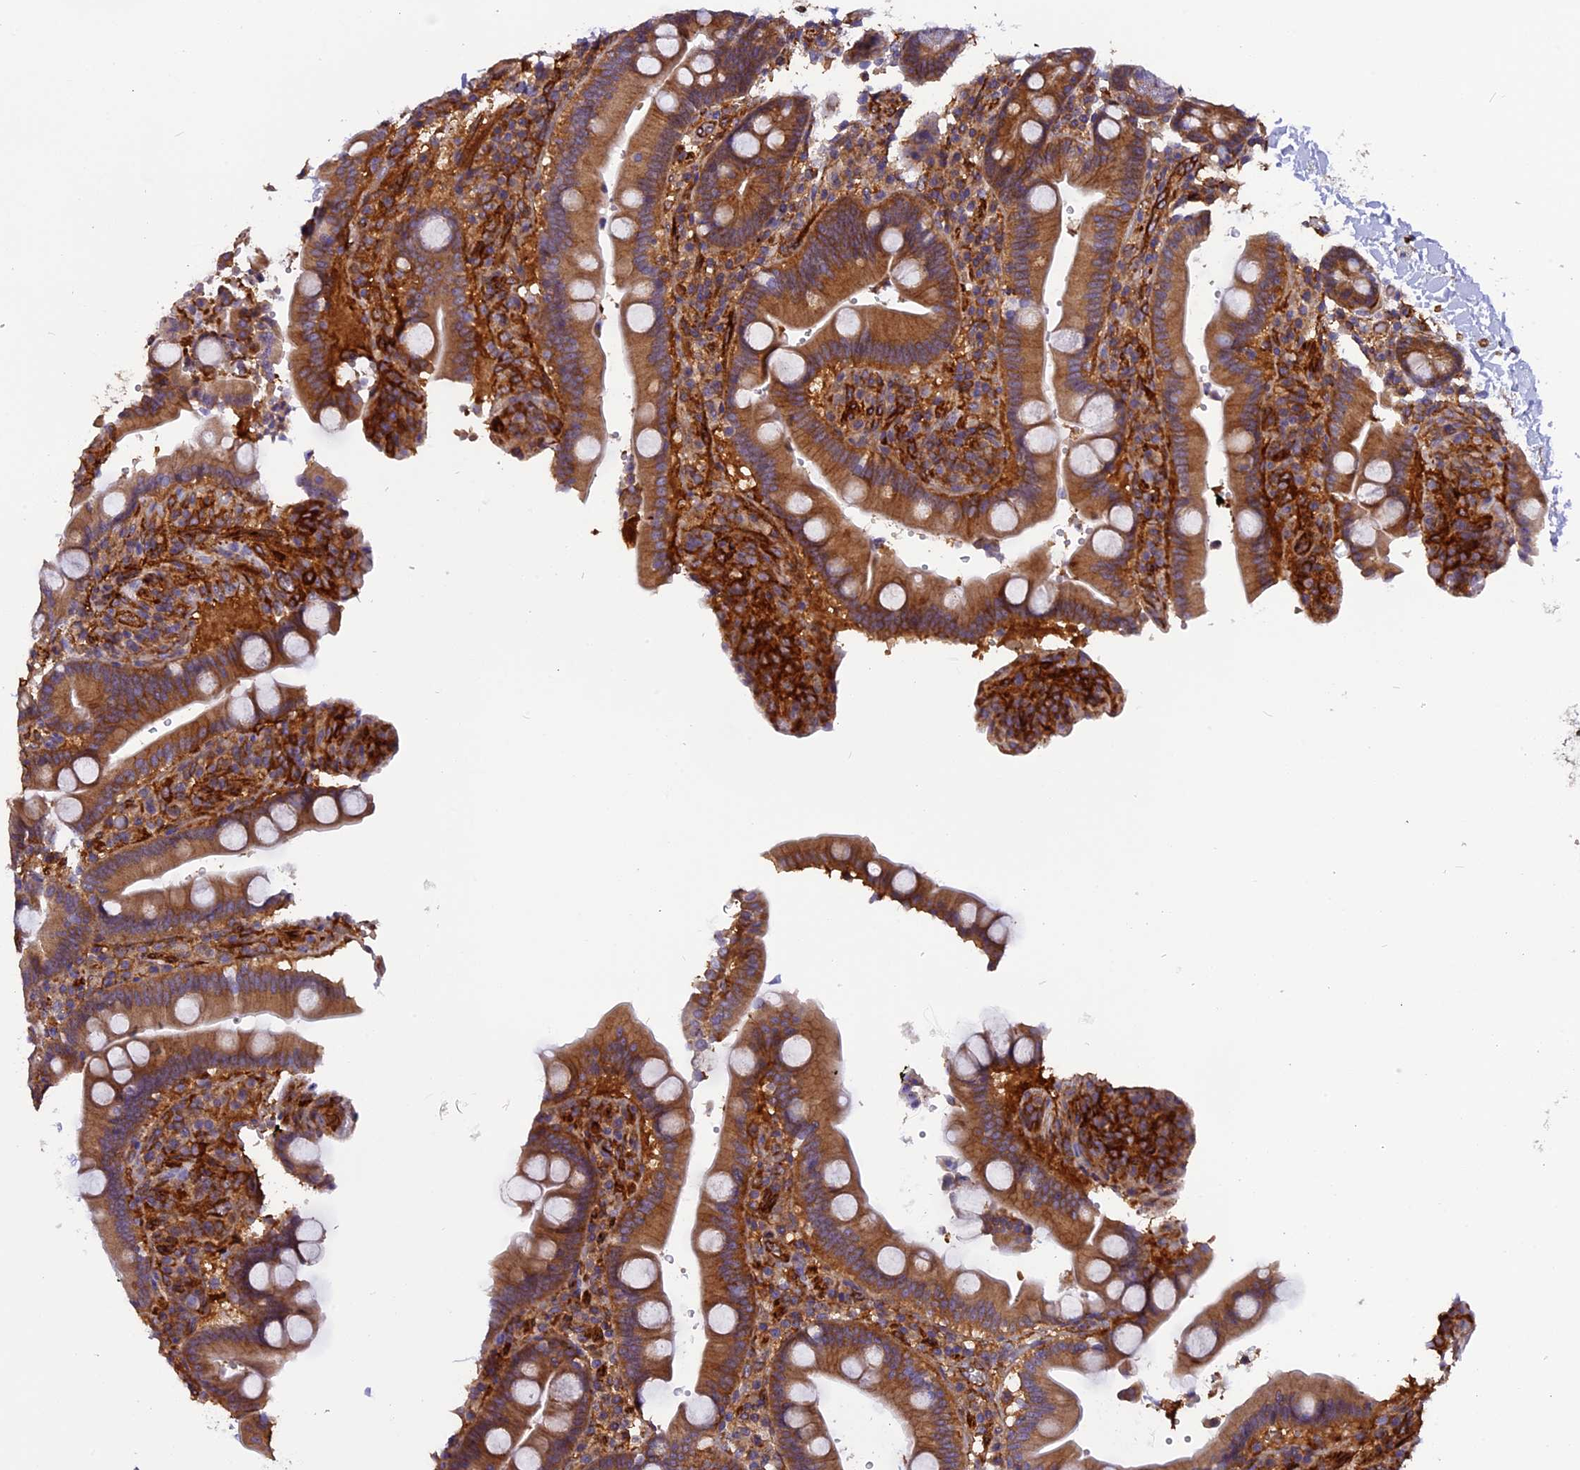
{"staining": {"intensity": "strong", "quantity": ">75%", "location": "cytoplasmic/membranous"}, "tissue": "duodenum", "cell_type": "Glandular cells", "image_type": "normal", "snomed": [{"axis": "morphology", "description": "Normal tissue, NOS"}, {"axis": "topography", "description": "Small intestine, NOS"}], "caption": "The histopathology image demonstrates a brown stain indicating the presence of a protein in the cytoplasmic/membranous of glandular cells in duodenum.", "gene": "EHBP1L1", "patient": {"sex": "female", "age": 71}}